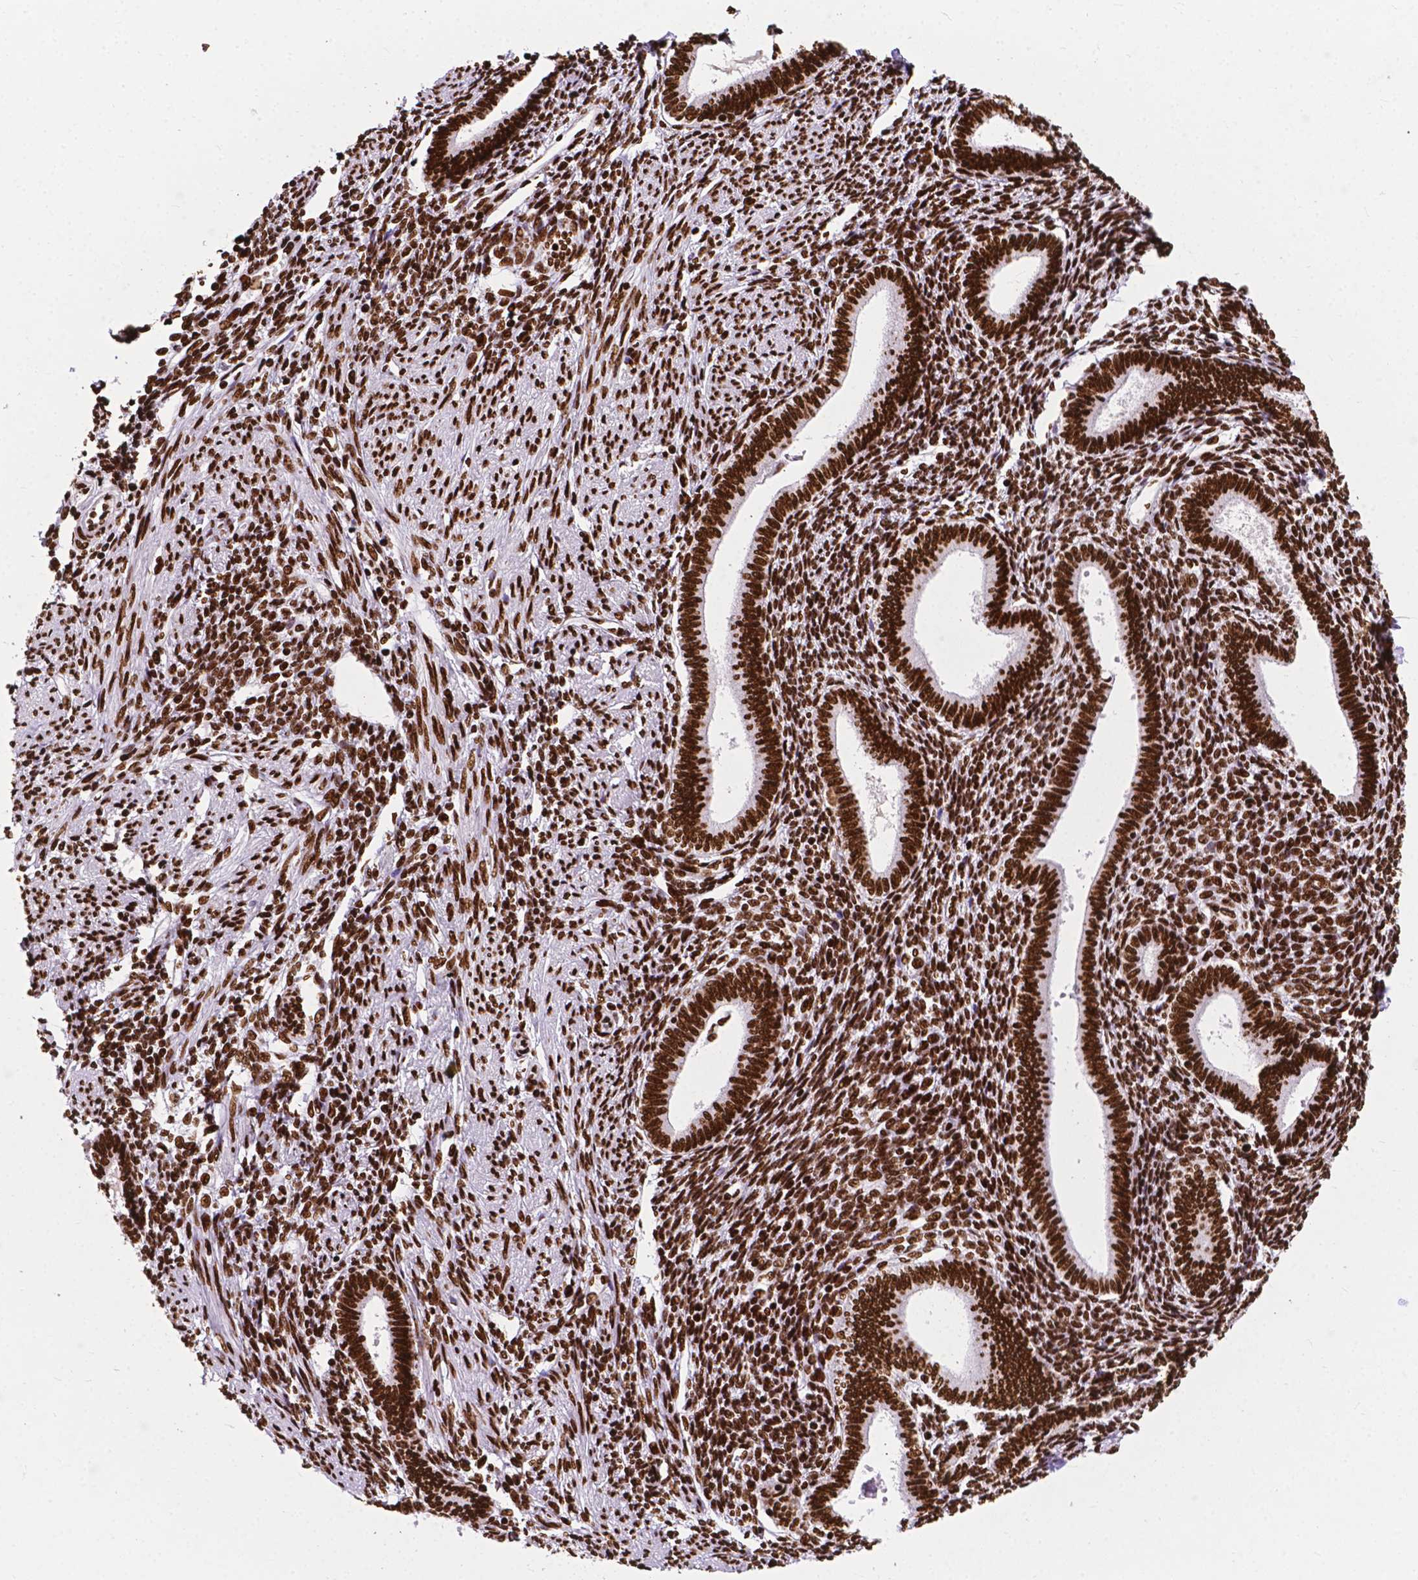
{"staining": {"intensity": "strong", "quantity": ">75%", "location": "nuclear"}, "tissue": "endometrium", "cell_type": "Cells in endometrial stroma", "image_type": "normal", "snomed": [{"axis": "morphology", "description": "Normal tissue, NOS"}, {"axis": "topography", "description": "Endometrium"}], "caption": "High-magnification brightfield microscopy of normal endometrium stained with DAB (brown) and counterstained with hematoxylin (blue). cells in endometrial stroma exhibit strong nuclear expression is identified in about>75% of cells.", "gene": "SMIM5", "patient": {"sex": "female", "age": 42}}